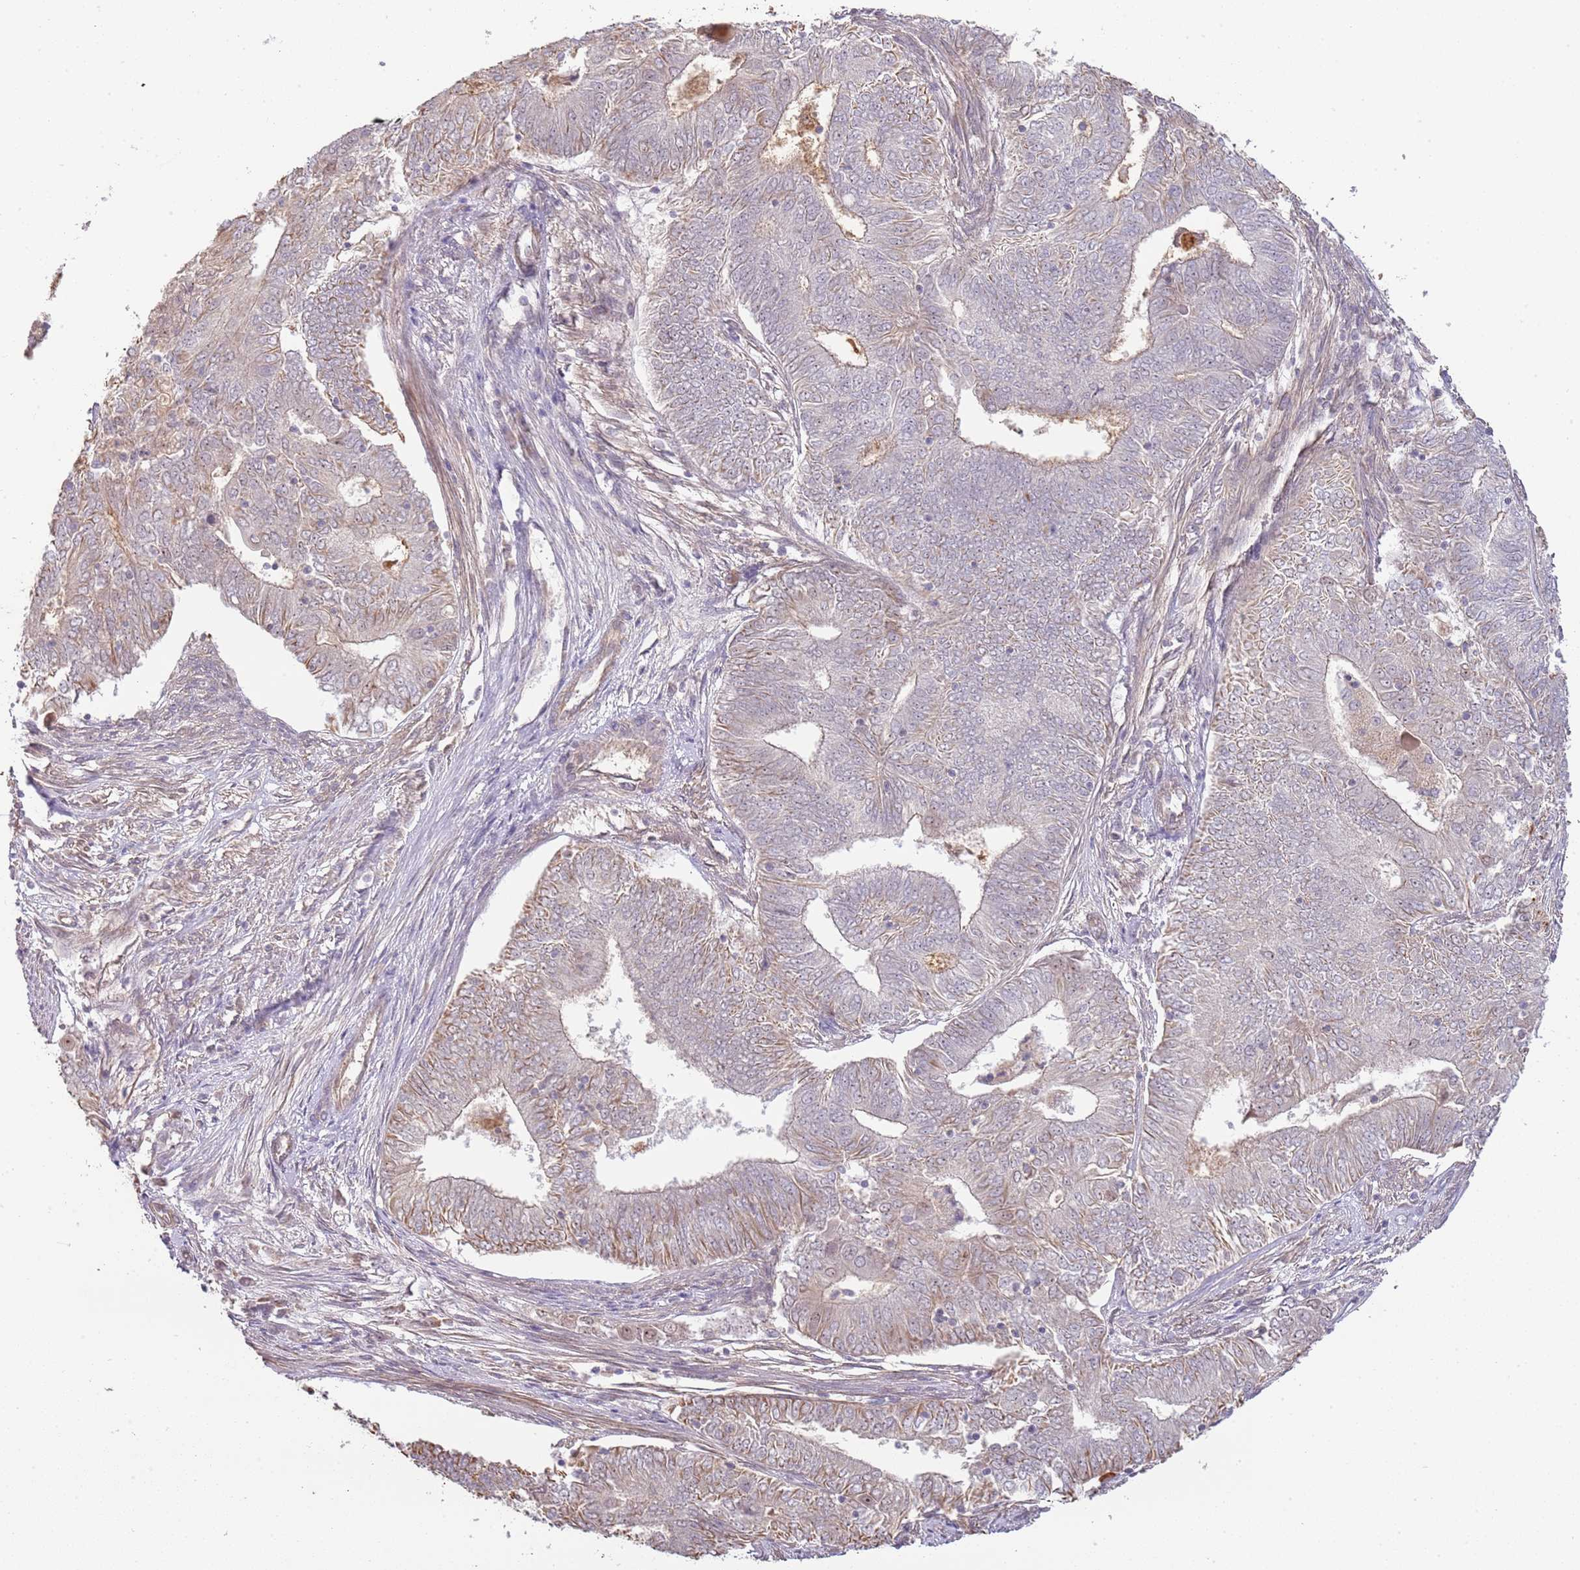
{"staining": {"intensity": "weak", "quantity": "25%-75%", "location": "cytoplasmic/membranous"}, "tissue": "endometrial cancer", "cell_type": "Tumor cells", "image_type": "cancer", "snomed": [{"axis": "morphology", "description": "Adenocarcinoma, NOS"}, {"axis": "topography", "description": "Endometrium"}], "caption": "Immunohistochemistry image of human endometrial cancer stained for a protein (brown), which demonstrates low levels of weak cytoplasmic/membranous staining in about 25%-75% of tumor cells.", "gene": "SURF2", "patient": {"sex": "female", "age": 62}}